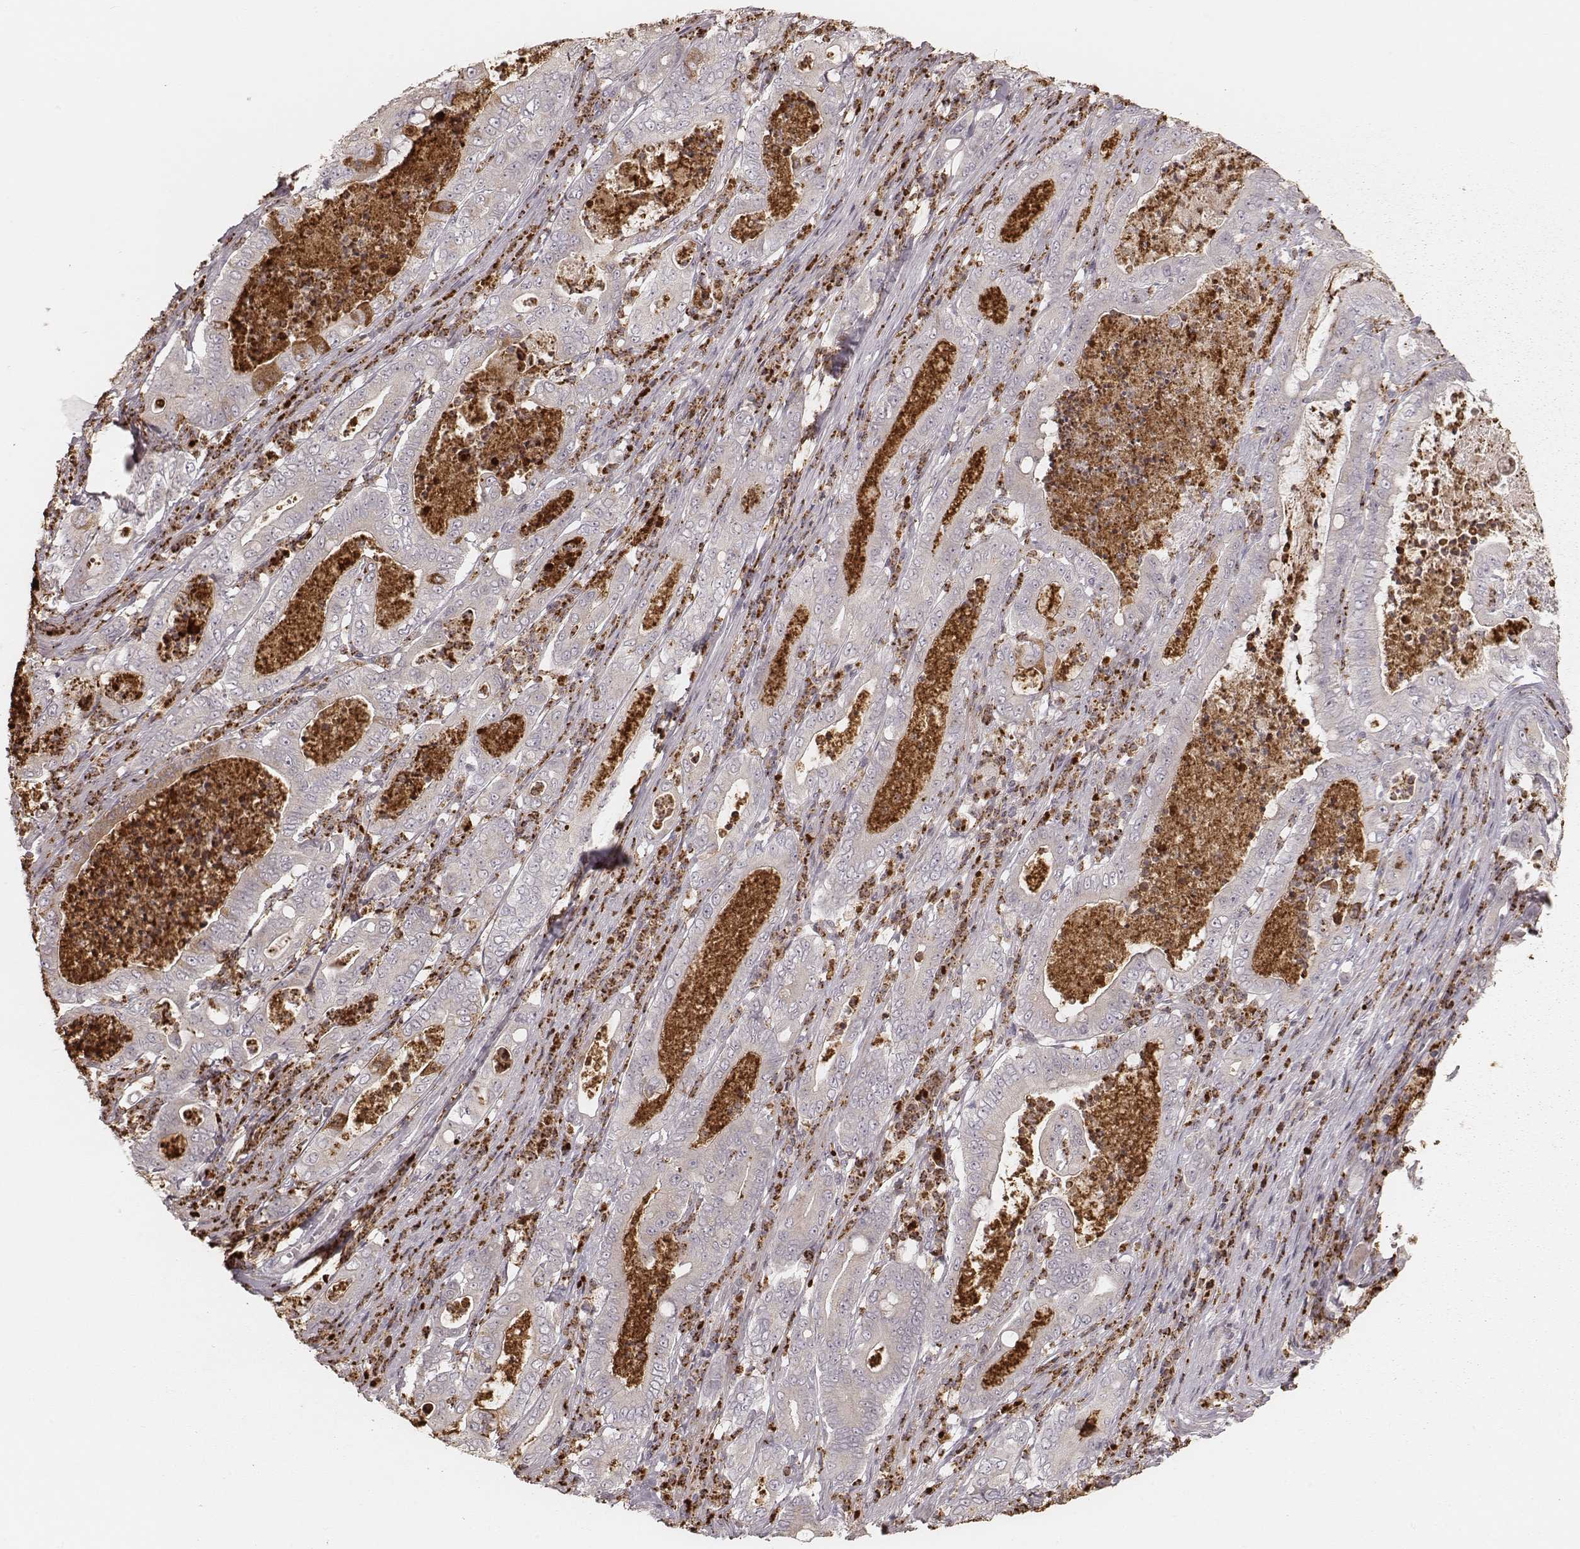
{"staining": {"intensity": "negative", "quantity": "none", "location": "none"}, "tissue": "pancreatic cancer", "cell_type": "Tumor cells", "image_type": "cancer", "snomed": [{"axis": "morphology", "description": "Adenocarcinoma, NOS"}, {"axis": "topography", "description": "Pancreas"}], "caption": "Immunohistochemistry (IHC) histopathology image of neoplastic tissue: pancreatic cancer (adenocarcinoma) stained with DAB (3,3'-diaminobenzidine) reveals no significant protein positivity in tumor cells.", "gene": "ABCA7", "patient": {"sex": "male", "age": 71}}